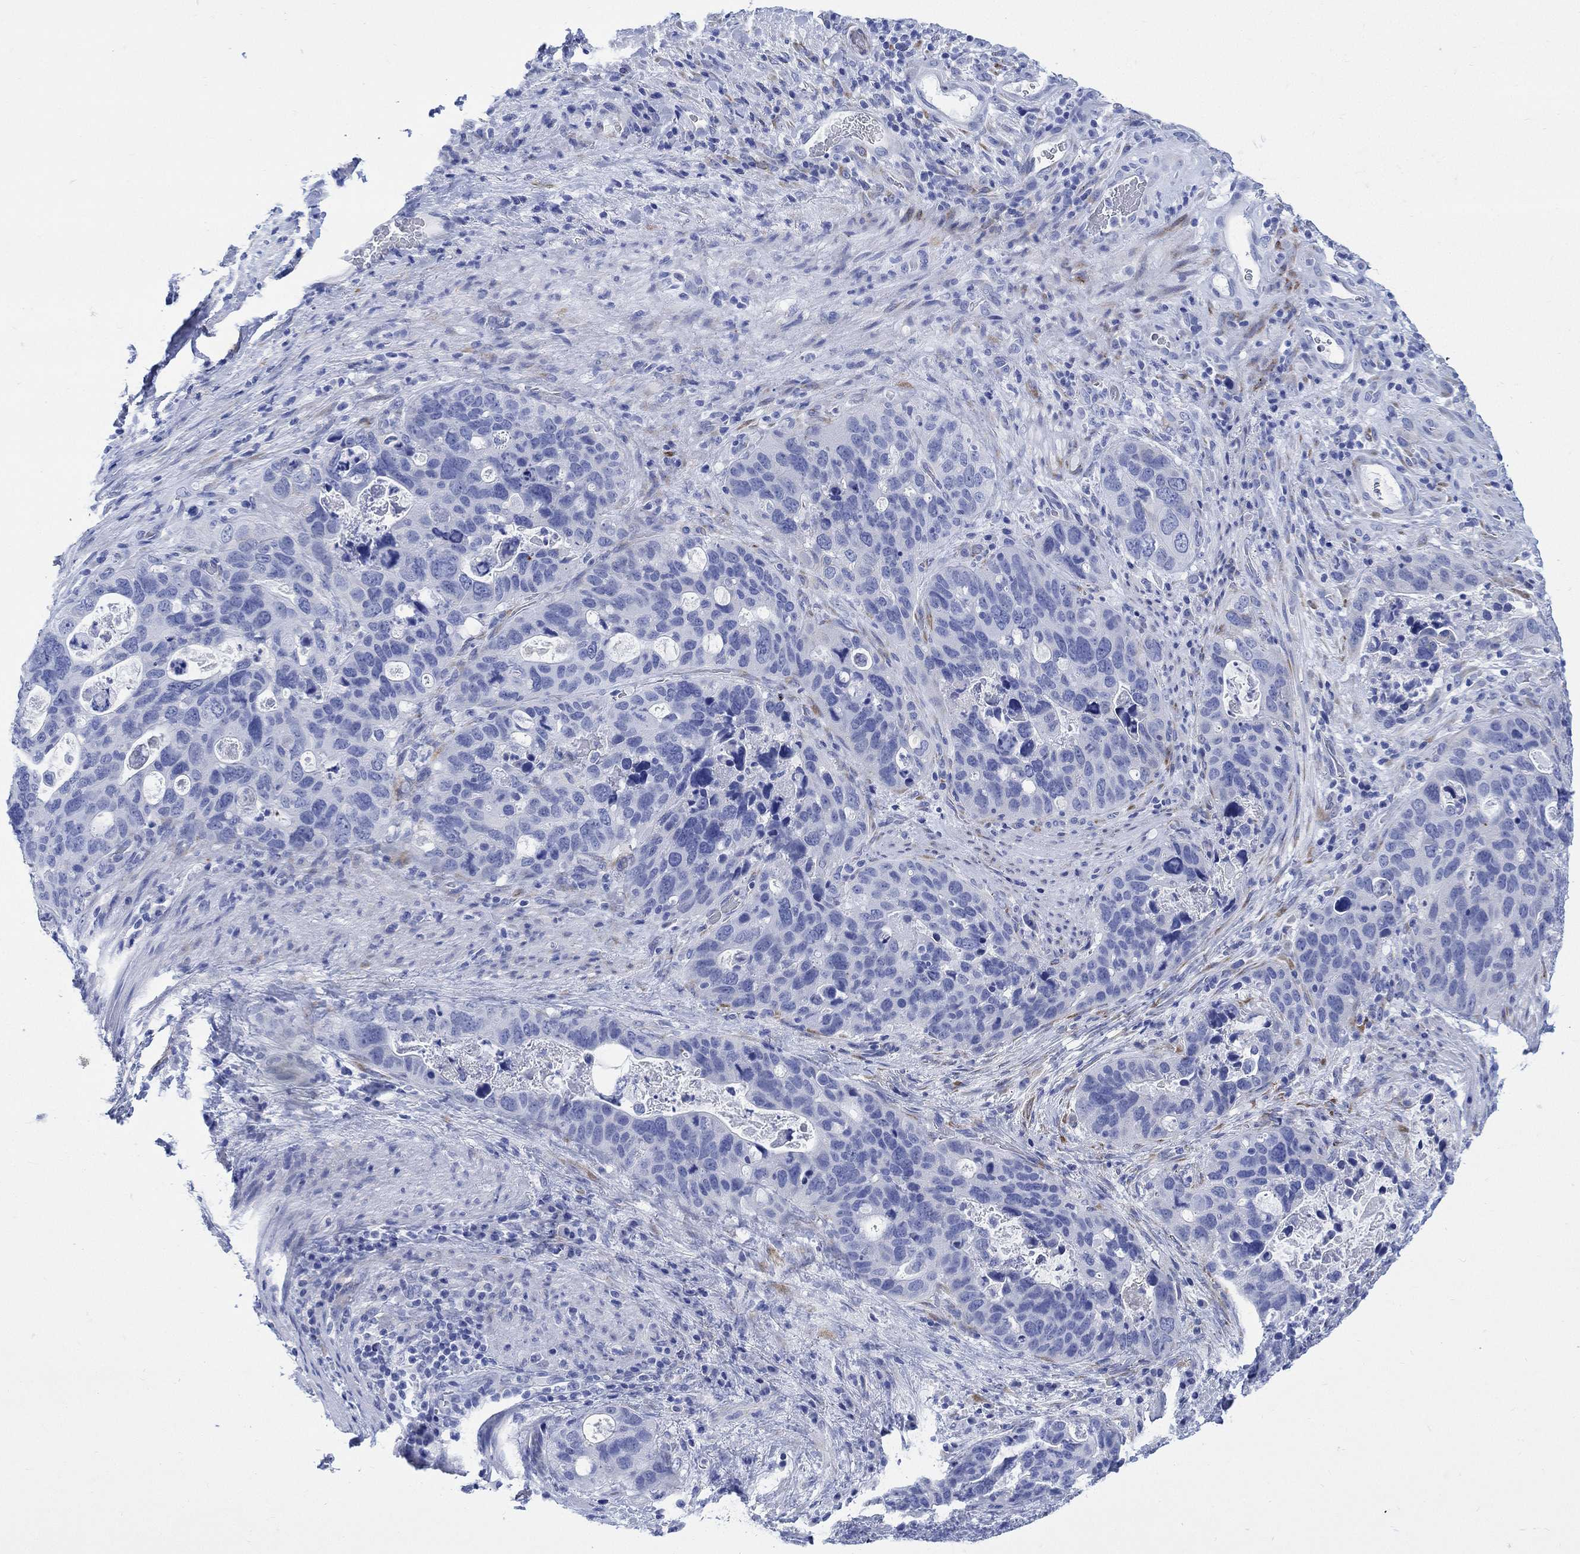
{"staining": {"intensity": "negative", "quantity": "none", "location": "none"}, "tissue": "stomach cancer", "cell_type": "Tumor cells", "image_type": "cancer", "snomed": [{"axis": "morphology", "description": "Adenocarcinoma, NOS"}, {"axis": "topography", "description": "Stomach"}], "caption": "High power microscopy image of an immunohistochemistry (IHC) photomicrograph of stomach adenocarcinoma, revealing no significant positivity in tumor cells. (Stains: DAB IHC with hematoxylin counter stain, Microscopy: brightfield microscopy at high magnification).", "gene": "MYL1", "patient": {"sex": "male", "age": 54}}